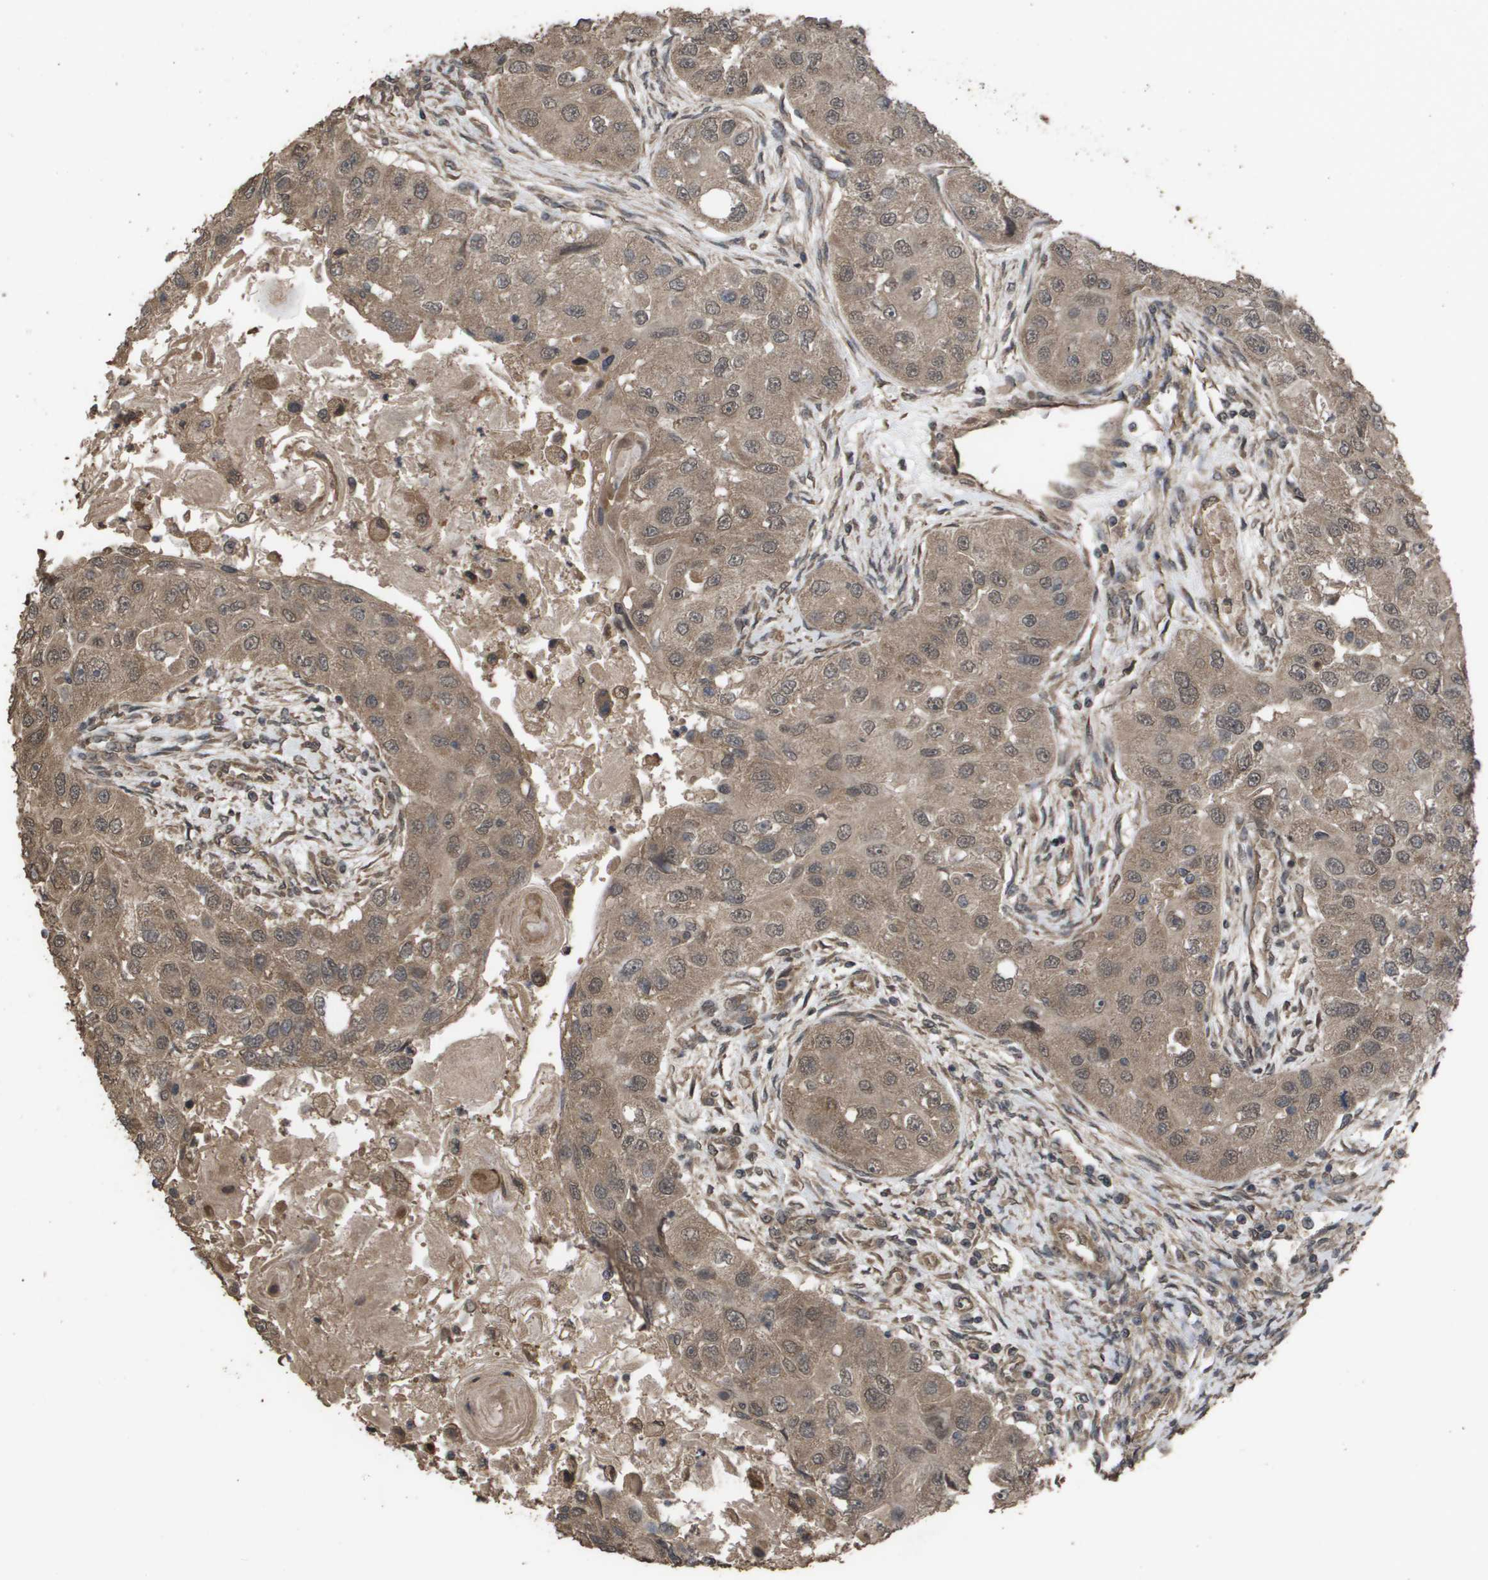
{"staining": {"intensity": "moderate", "quantity": ">75%", "location": "cytoplasmic/membranous"}, "tissue": "head and neck cancer", "cell_type": "Tumor cells", "image_type": "cancer", "snomed": [{"axis": "morphology", "description": "Normal tissue, NOS"}, {"axis": "morphology", "description": "Squamous cell carcinoma, NOS"}, {"axis": "topography", "description": "Skeletal muscle"}, {"axis": "topography", "description": "Head-Neck"}], "caption": "Immunohistochemical staining of human head and neck squamous cell carcinoma exhibits moderate cytoplasmic/membranous protein staining in approximately >75% of tumor cells.", "gene": "CUL5", "patient": {"sex": "male", "age": 51}}